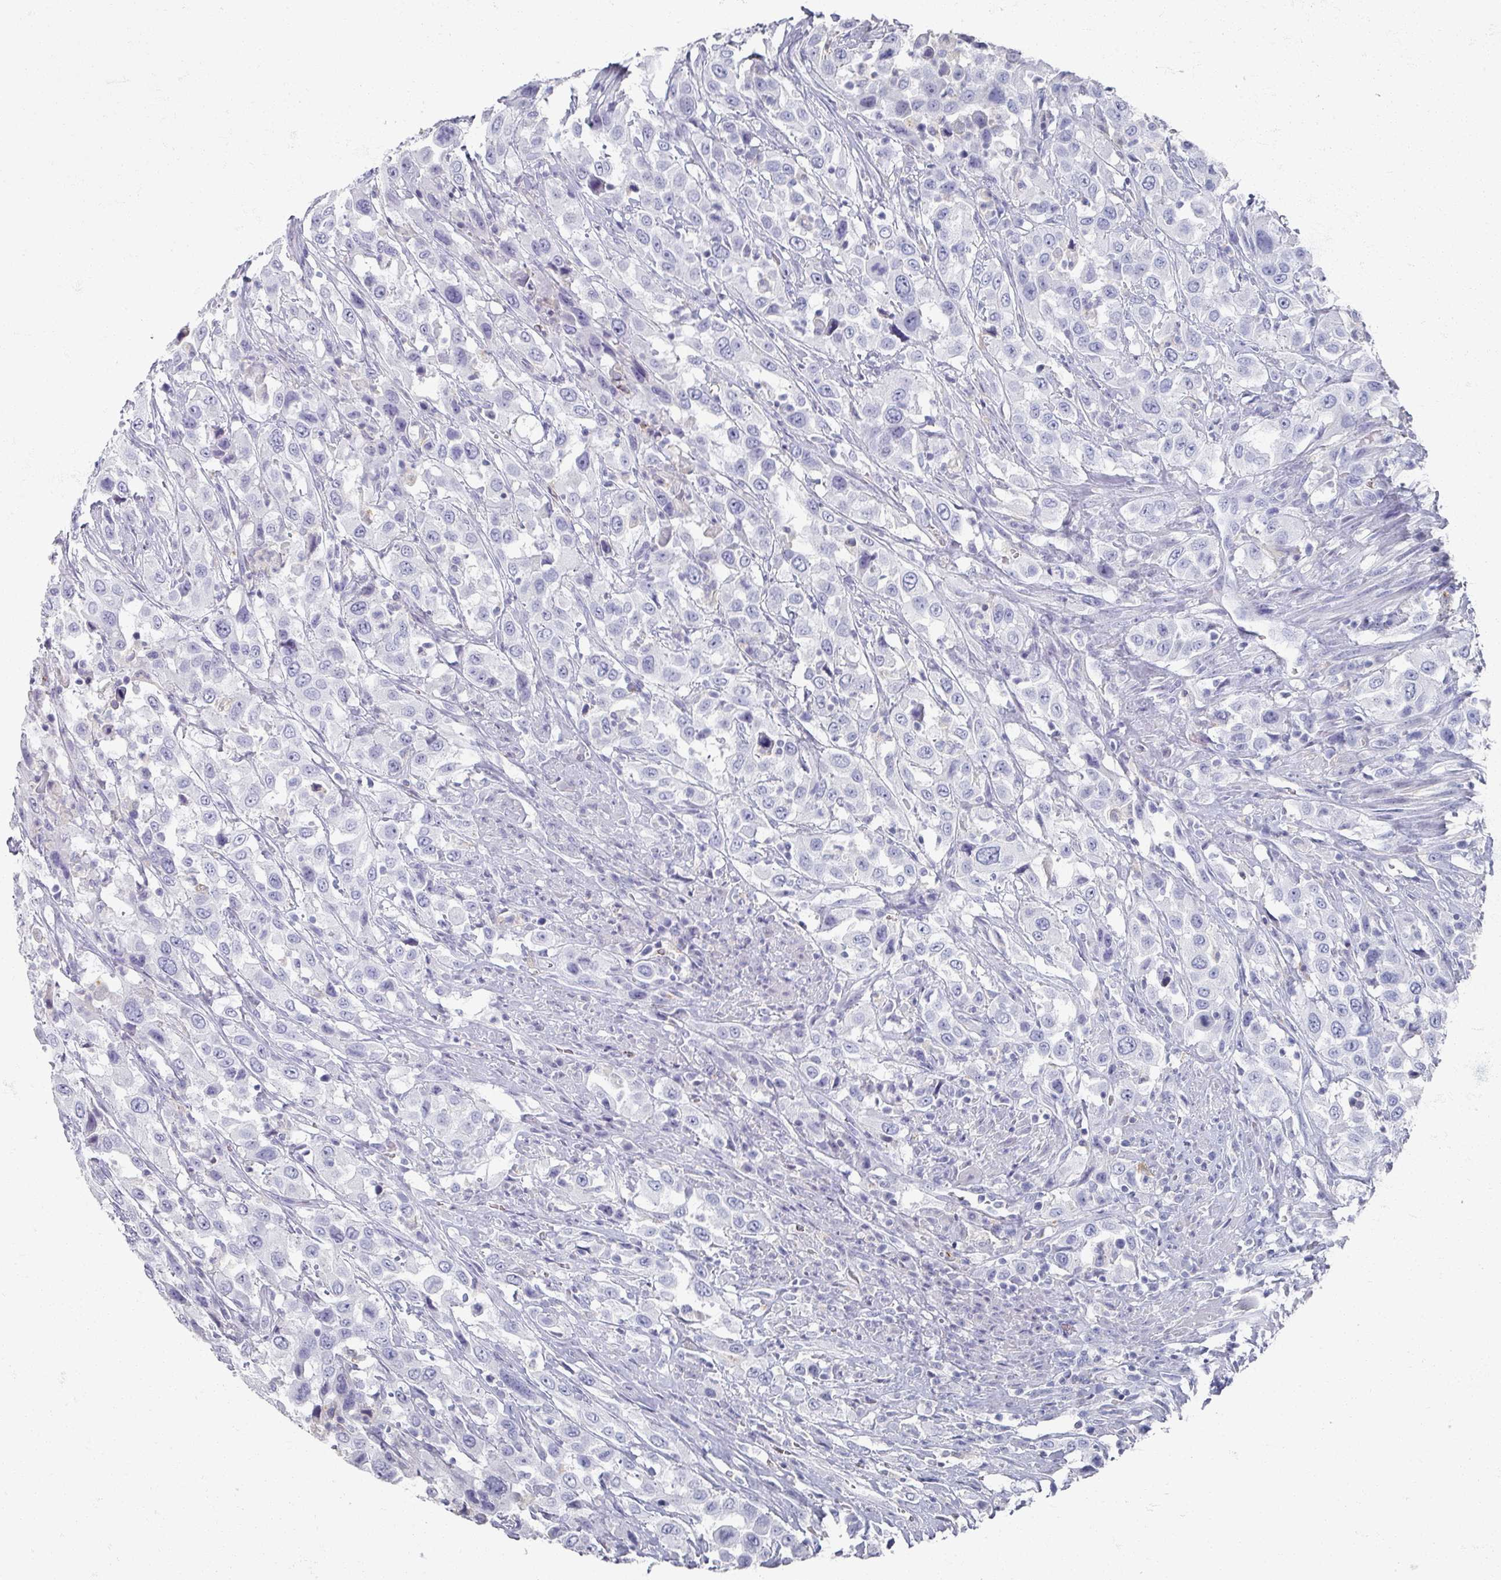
{"staining": {"intensity": "negative", "quantity": "none", "location": "none"}, "tissue": "urothelial cancer", "cell_type": "Tumor cells", "image_type": "cancer", "snomed": [{"axis": "morphology", "description": "Urothelial carcinoma, High grade"}, {"axis": "topography", "description": "Urinary bladder"}], "caption": "The immunohistochemistry (IHC) photomicrograph has no significant expression in tumor cells of urothelial cancer tissue.", "gene": "OMG", "patient": {"sex": "male", "age": 61}}